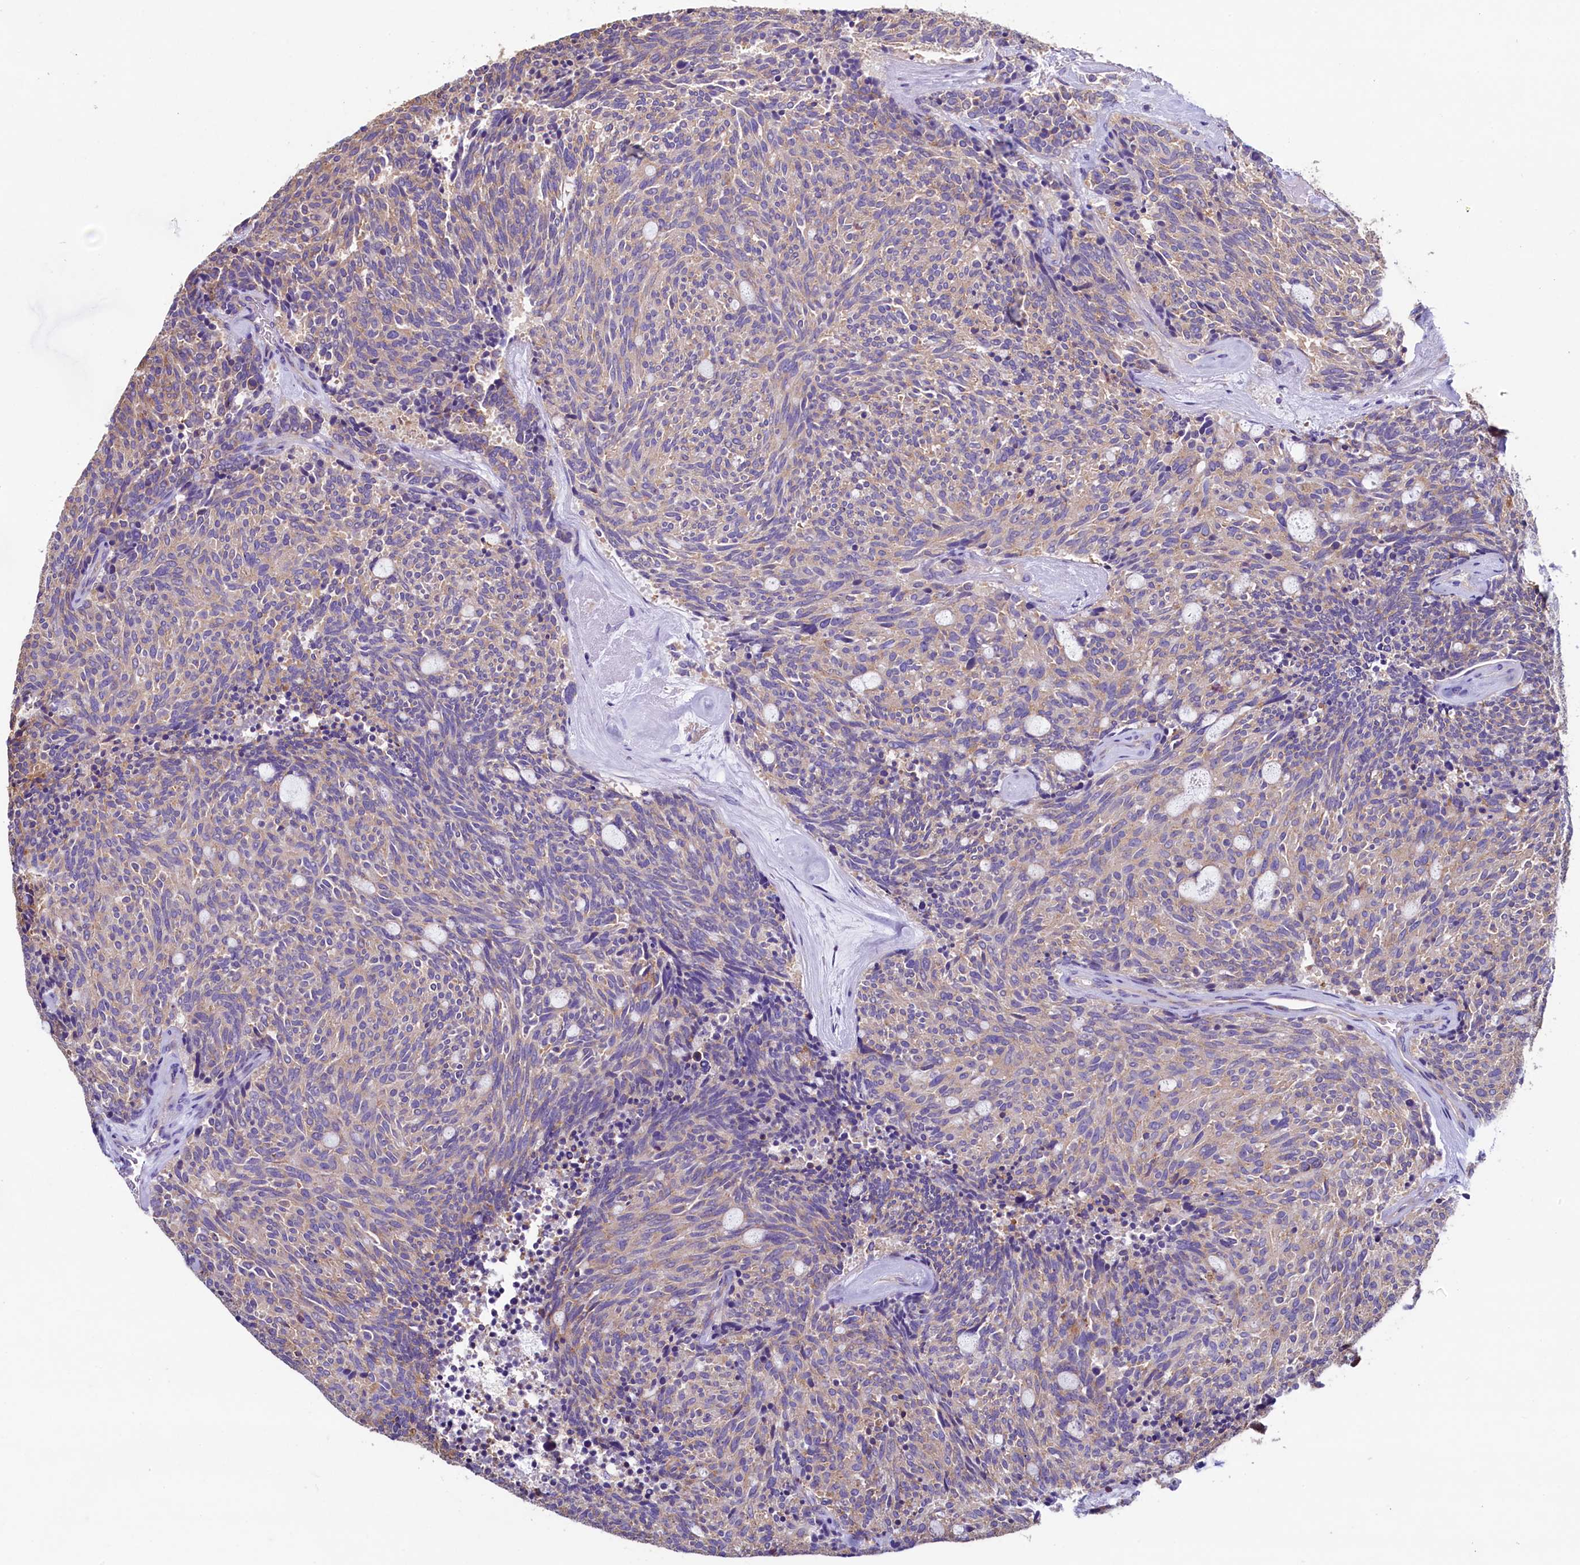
{"staining": {"intensity": "moderate", "quantity": "25%-75%", "location": "cytoplasmic/membranous"}, "tissue": "carcinoid", "cell_type": "Tumor cells", "image_type": "cancer", "snomed": [{"axis": "morphology", "description": "Carcinoid, malignant, NOS"}, {"axis": "topography", "description": "Pancreas"}], "caption": "IHC (DAB (3,3'-diaminobenzidine)) staining of malignant carcinoid reveals moderate cytoplasmic/membranous protein expression in approximately 25%-75% of tumor cells.", "gene": "GPR21", "patient": {"sex": "female", "age": 54}}